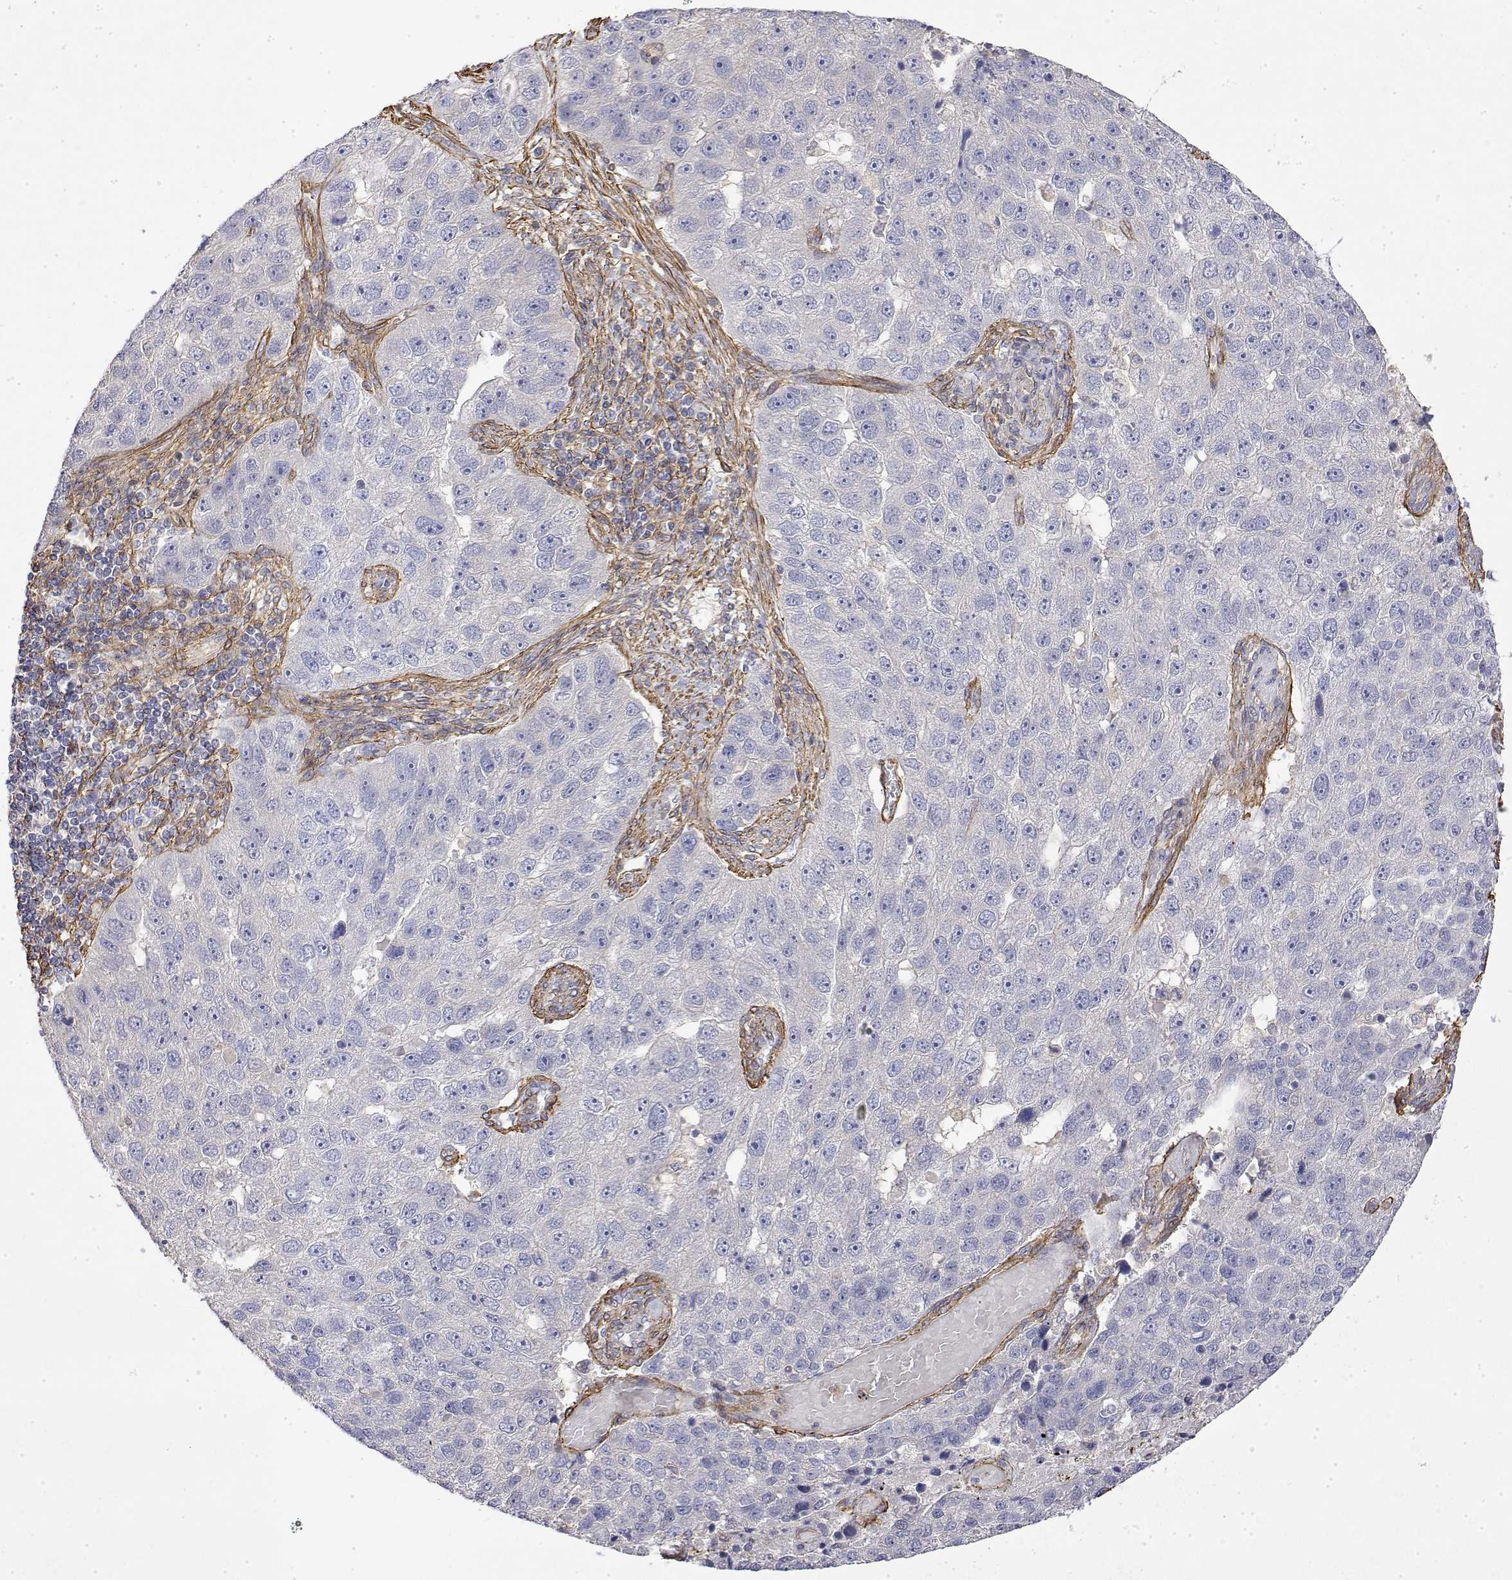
{"staining": {"intensity": "negative", "quantity": "none", "location": "none"}, "tissue": "pancreatic cancer", "cell_type": "Tumor cells", "image_type": "cancer", "snomed": [{"axis": "morphology", "description": "Adenocarcinoma, NOS"}, {"axis": "topography", "description": "Pancreas"}], "caption": "This photomicrograph is of pancreatic cancer stained with immunohistochemistry to label a protein in brown with the nuclei are counter-stained blue. There is no positivity in tumor cells.", "gene": "SOWAHD", "patient": {"sex": "female", "age": 61}}